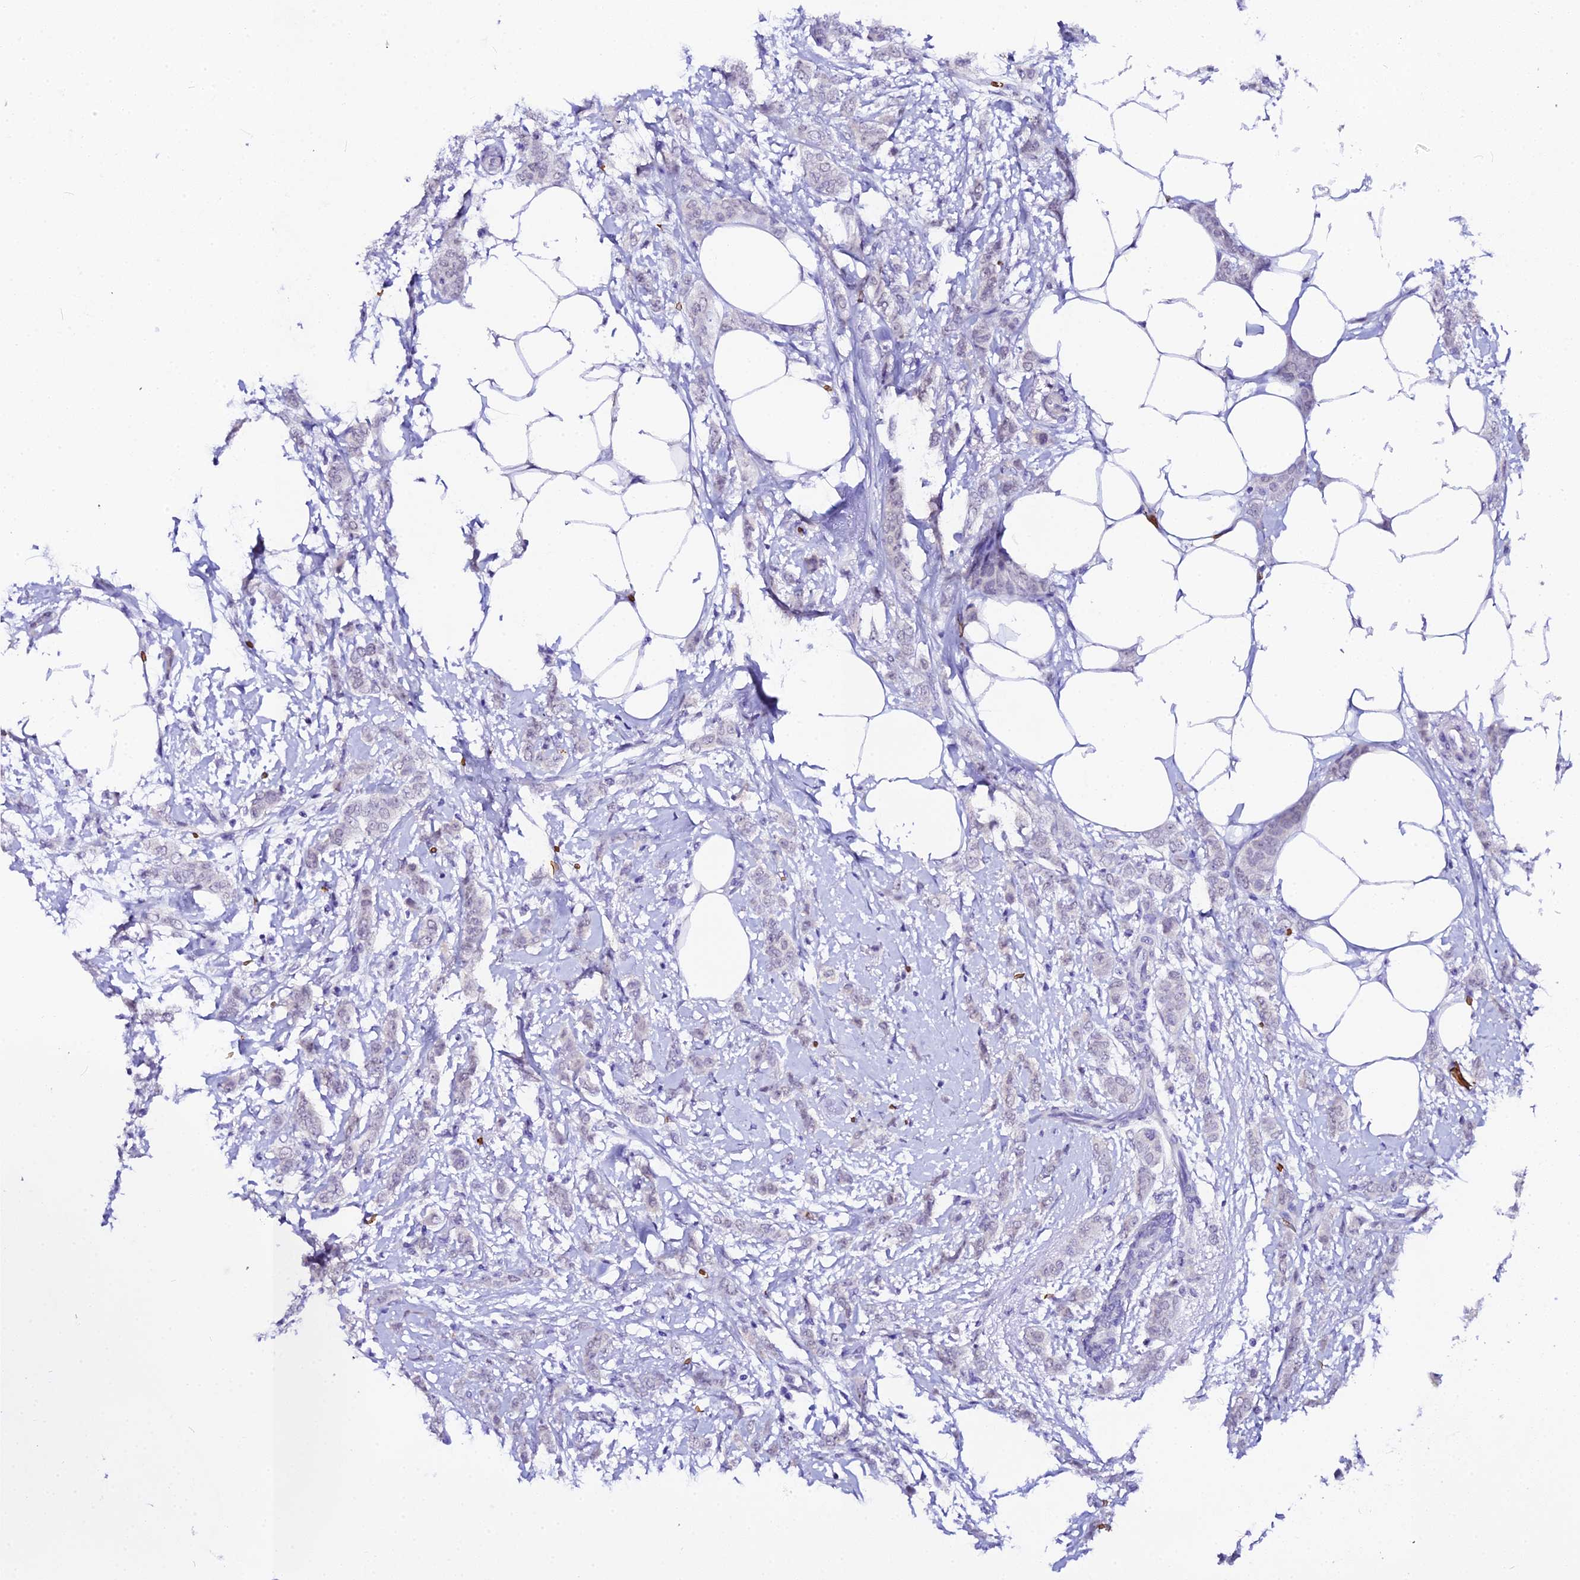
{"staining": {"intensity": "negative", "quantity": "none", "location": "none"}, "tissue": "breast cancer", "cell_type": "Tumor cells", "image_type": "cancer", "snomed": [{"axis": "morphology", "description": "Duct carcinoma"}, {"axis": "topography", "description": "Breast"}], "caption": "Photomicrograph shows no protein positivity in tumor cells of breast cancer tissue.", "gene": "CFAP45", "patient": {"sex": "female", "age": 72}}